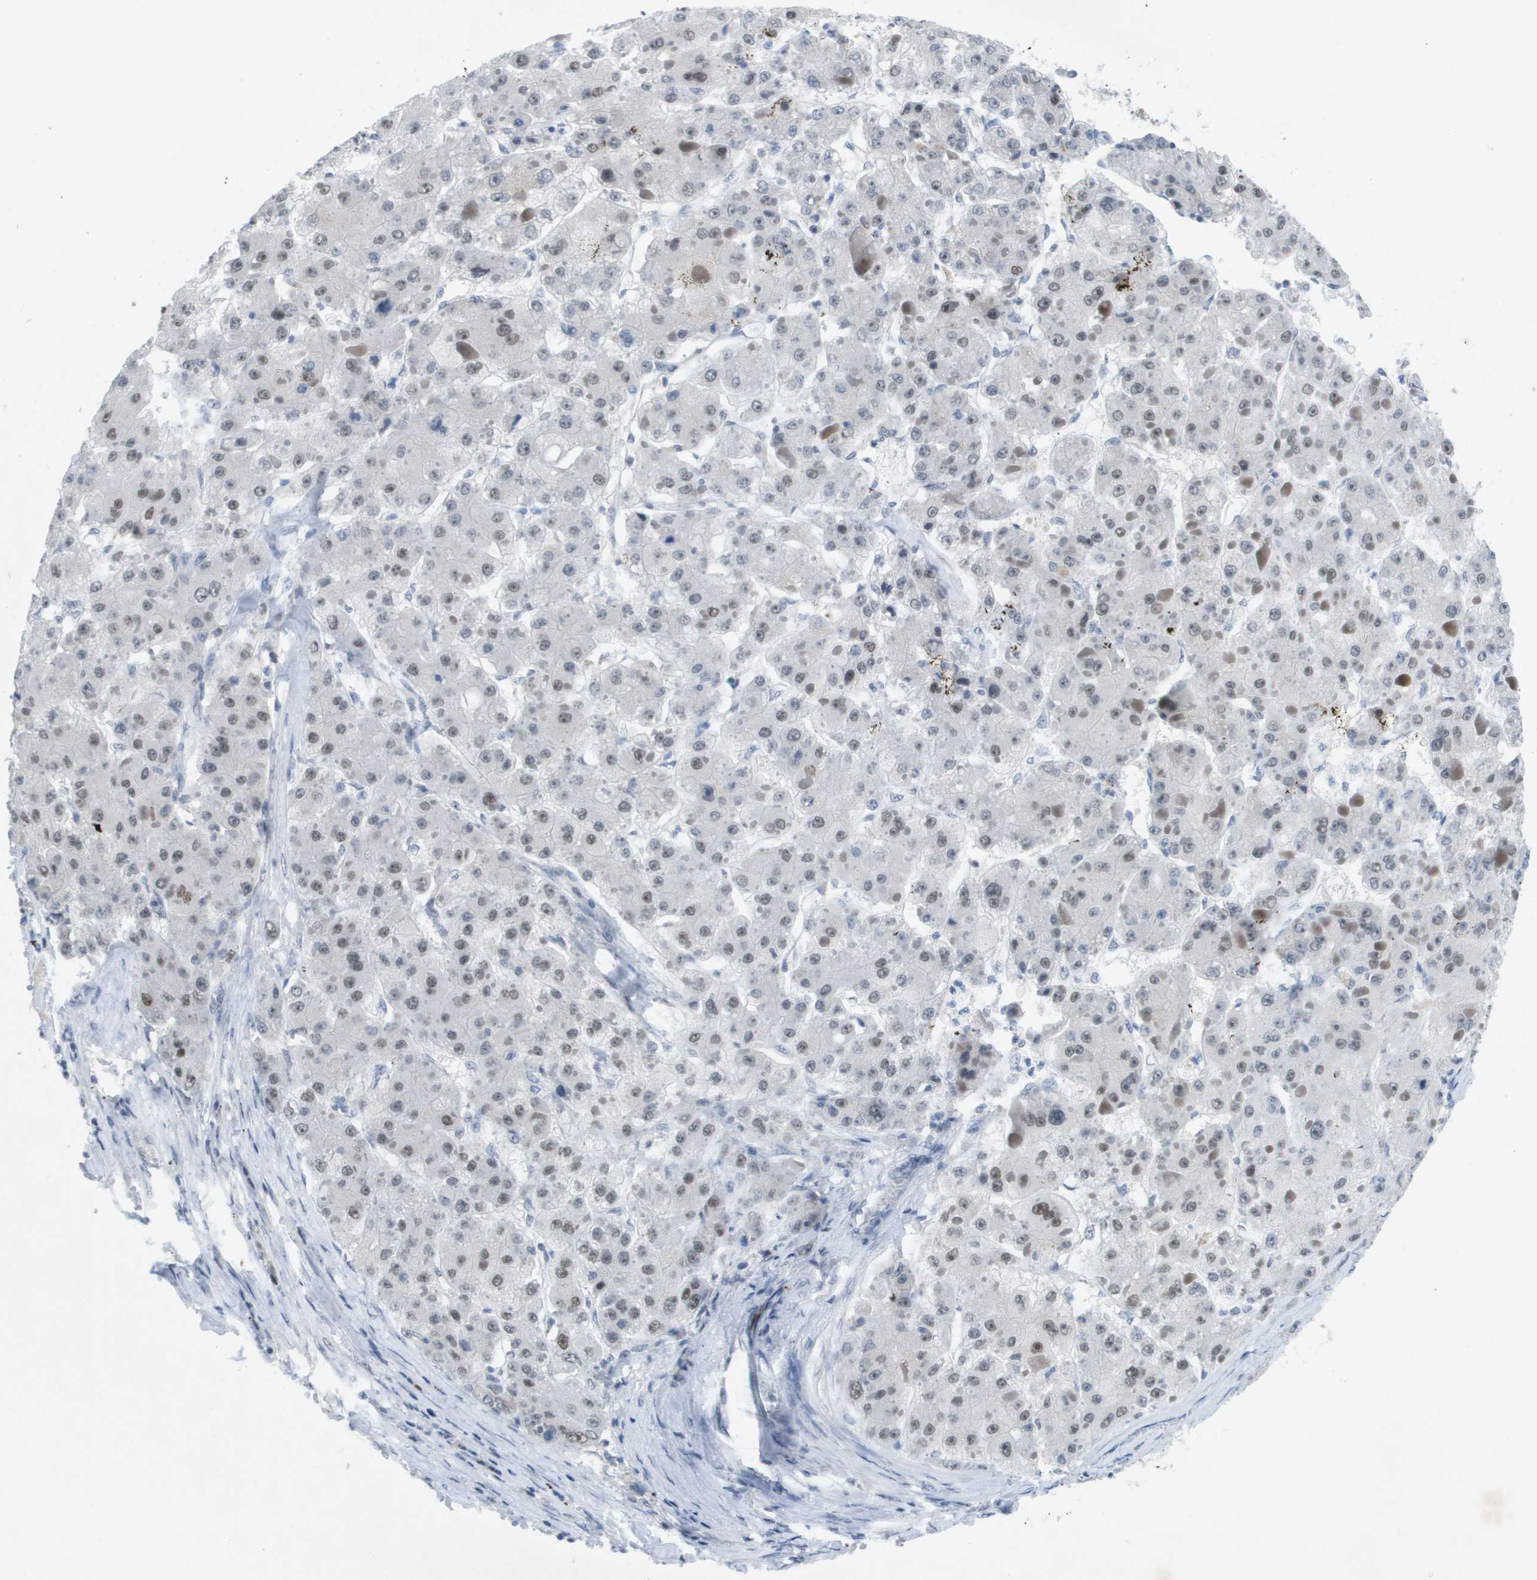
{"staining": {"intensity": "weak", "quantity": "25%-75%", "location": "nuclear"}, "tissue": "liver cancer", "cell_type": "Tumor cells", "image_type": "cancer", "snomed": [{"axis": "morphology", "description": "Carcinoma, Hepatocellular, NOS"}, {"axis": "topography", "description": "Liver"}], "caption": "Immunohistochemistry (IHC) (DAB (3,3'-diaminobenzidine)) staining of liver cancer (hepatocellular carcinoma) reveals weak nuclear protein staining in approximately 25%-75% of tumor cells.", "gene": "TP53RK", "patient": {"sex": "female", "age": 73}}